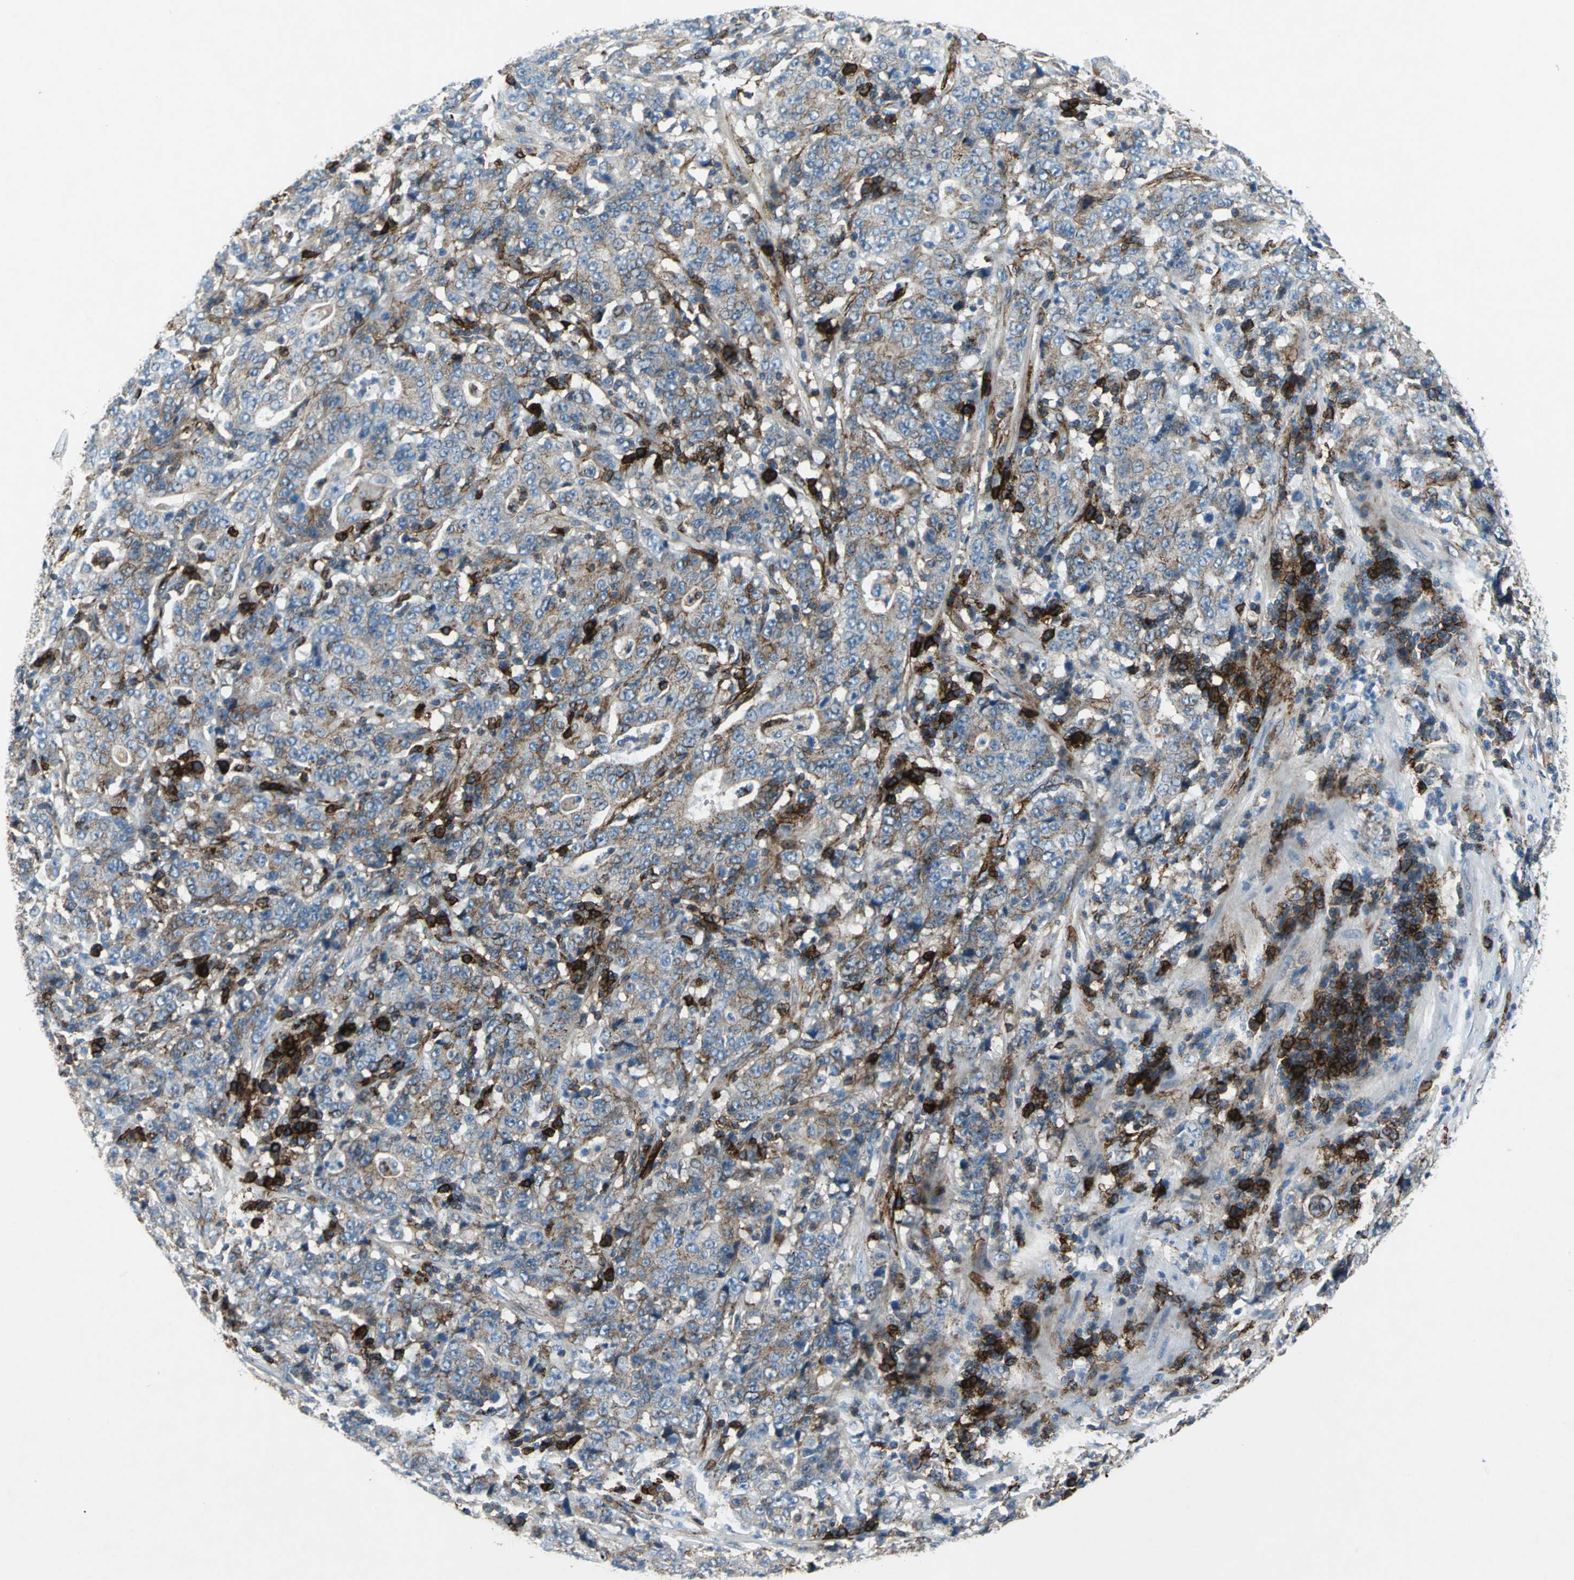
{"staining": {"intensity": "moderate", "quantity": ">75%", "location": "cytoplasmic/membranous"}, "tissue": "stomach cancer", "cell_type": "Tumor cells", "image_type": "cancer", "snomed": [{"axis": "morphology", "description": "Normal tissue, NOS"}, {"axis": "morphology", "description": "Adenocarcinoma, NOS"}, {"axis": "topography", "description": "Stomach, upper"}, {"axis": "topography", "description": "Stomach"}], "caption": "Brown immunohistochemical staining in human stomach adenocarcinoma demonstrates moderate cytoplasmic/membranous staining in approximately >75% of tumor cells.", "gene": "RPS13", "patient": {"sex": "male", "age": 59}}